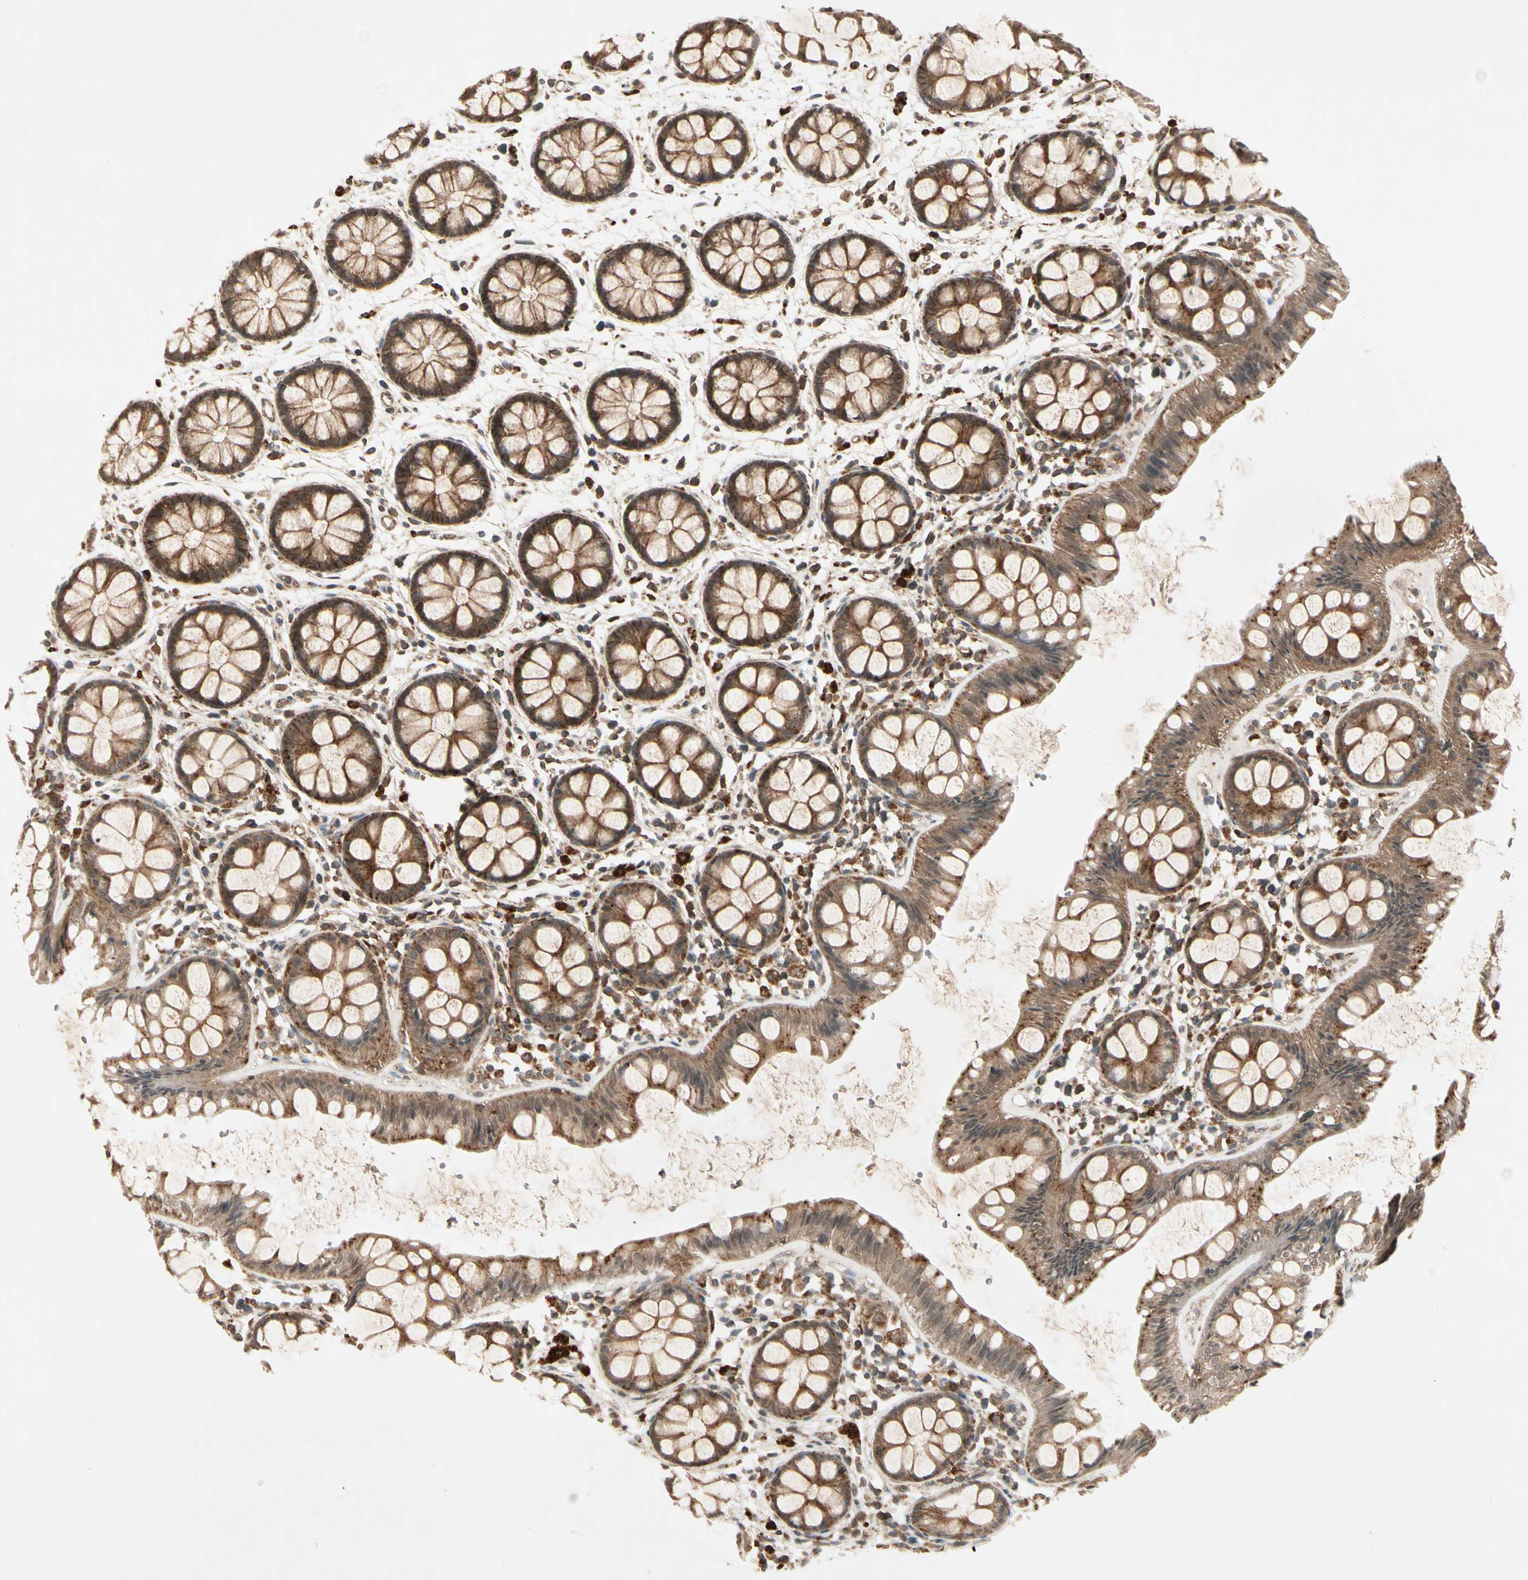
{"staining": {"intensity": "moderate", "quantity": ">75%", "location": "cytoplasmic/membranous"}, "tissue": "rectum", "cell_type": "Glandular cells", "image_type": "normal", "snomed": [{"axis": "morphology", "description": "Normal tissue, NOS"}, {"axis": "topography", "description": "Rectum"}], "caption": "Immunohistochemistry of unremarkable human rectum displays medium levels of moderate cytoplasmic/membranous expression in about >75% of glandular cells. (Brightfield microscopy of DAB IHC at high magnification).", "gene": "FLOT1", "patient": {"sex": "female", "age": 66}}